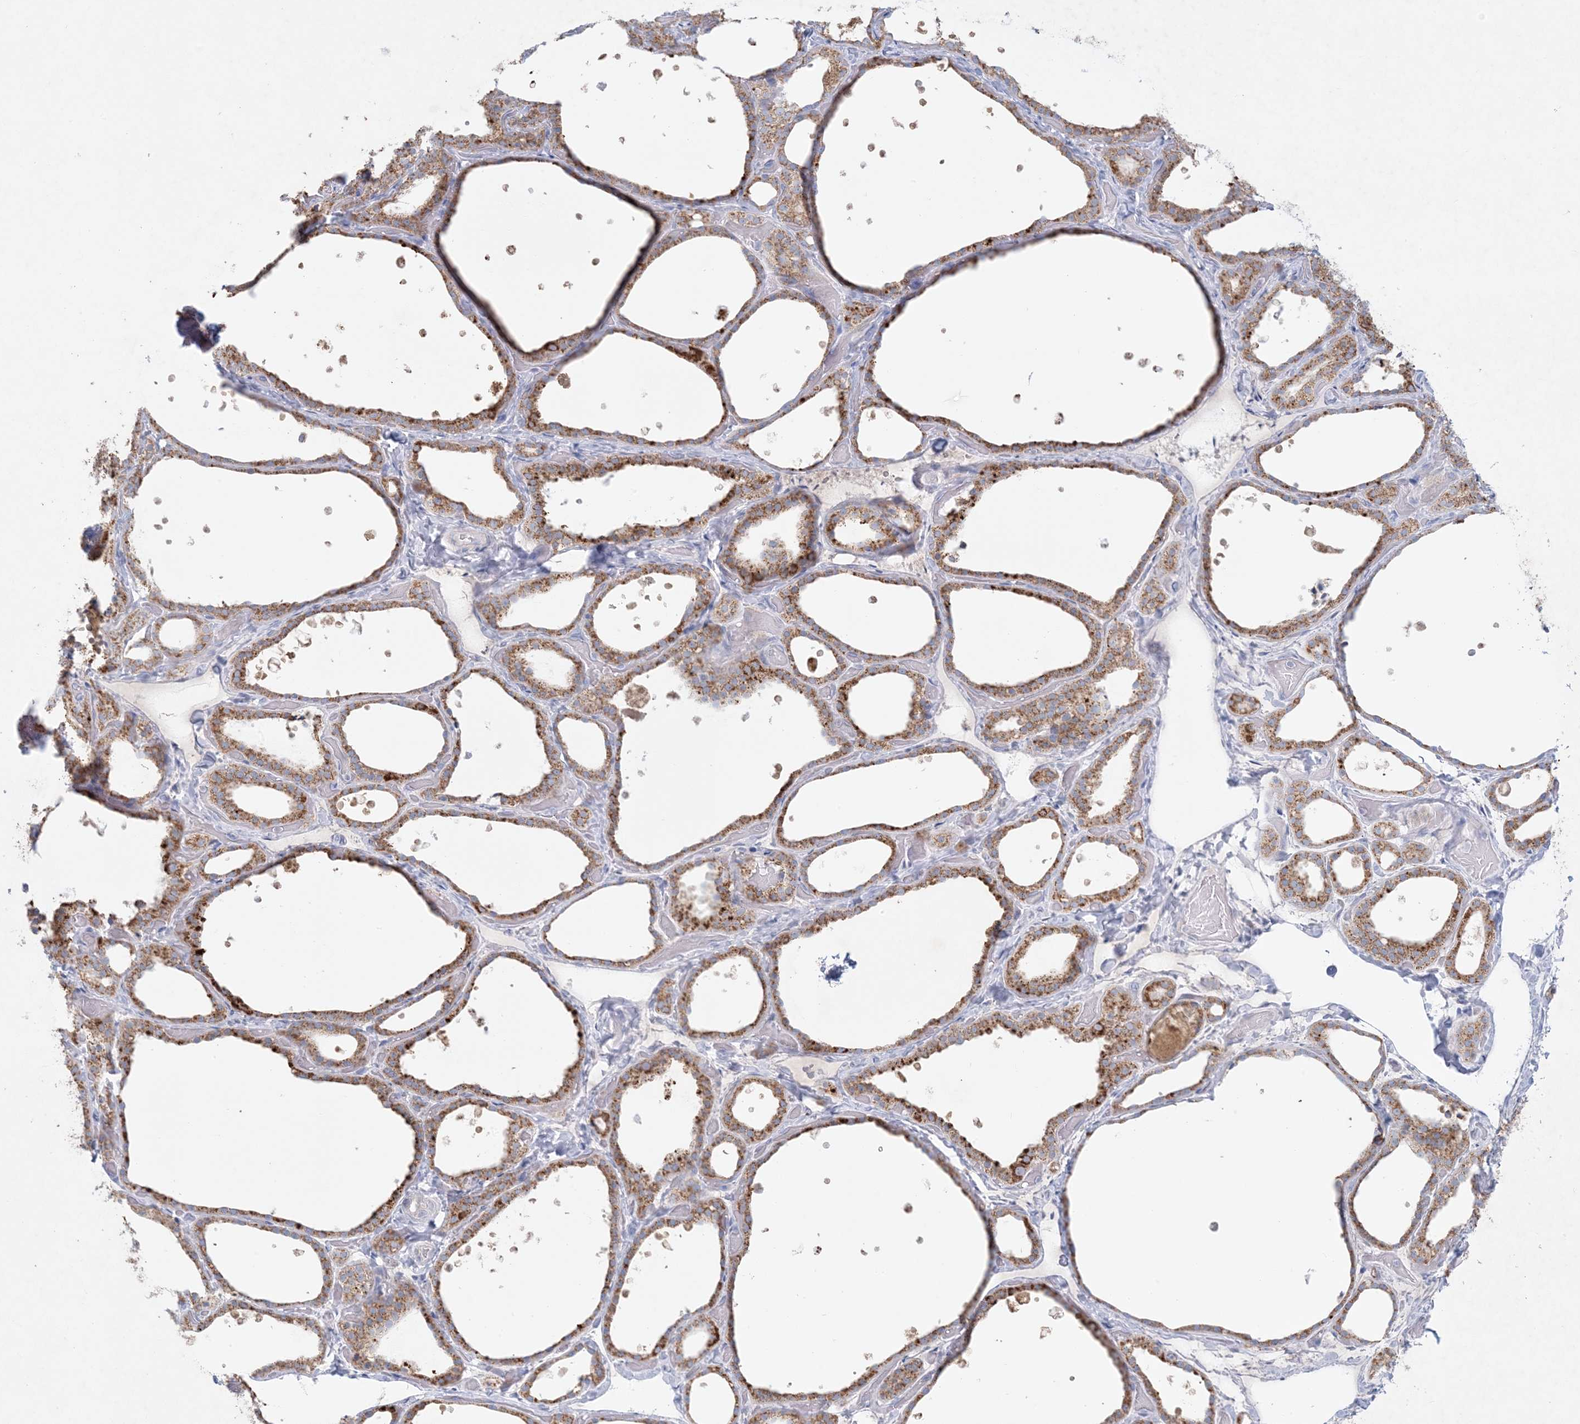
{"staining": {"intensity": "moderate", "quantity": ">75%", "location": "cytoplasmic/membranous"}, "tissue": "thyroid gland", "cell_type": "Glandular cells", "image_type": "normal", "snomed": [{"axis": "morphology", "description": "Normal tissue, NOS"}, {"axis": "topography", "description": "Thyroid gland"}], "caption": "An immunohistochemistry (IHC) photomicrograph of unremarkable tissue is shown. Protein staining in brown highlights moderate cytoplasmic/membranous positivity in thyroid gland within glandular cells.", "gene": "KCTD6", "patient": {"sex": "female", "age": 44}}